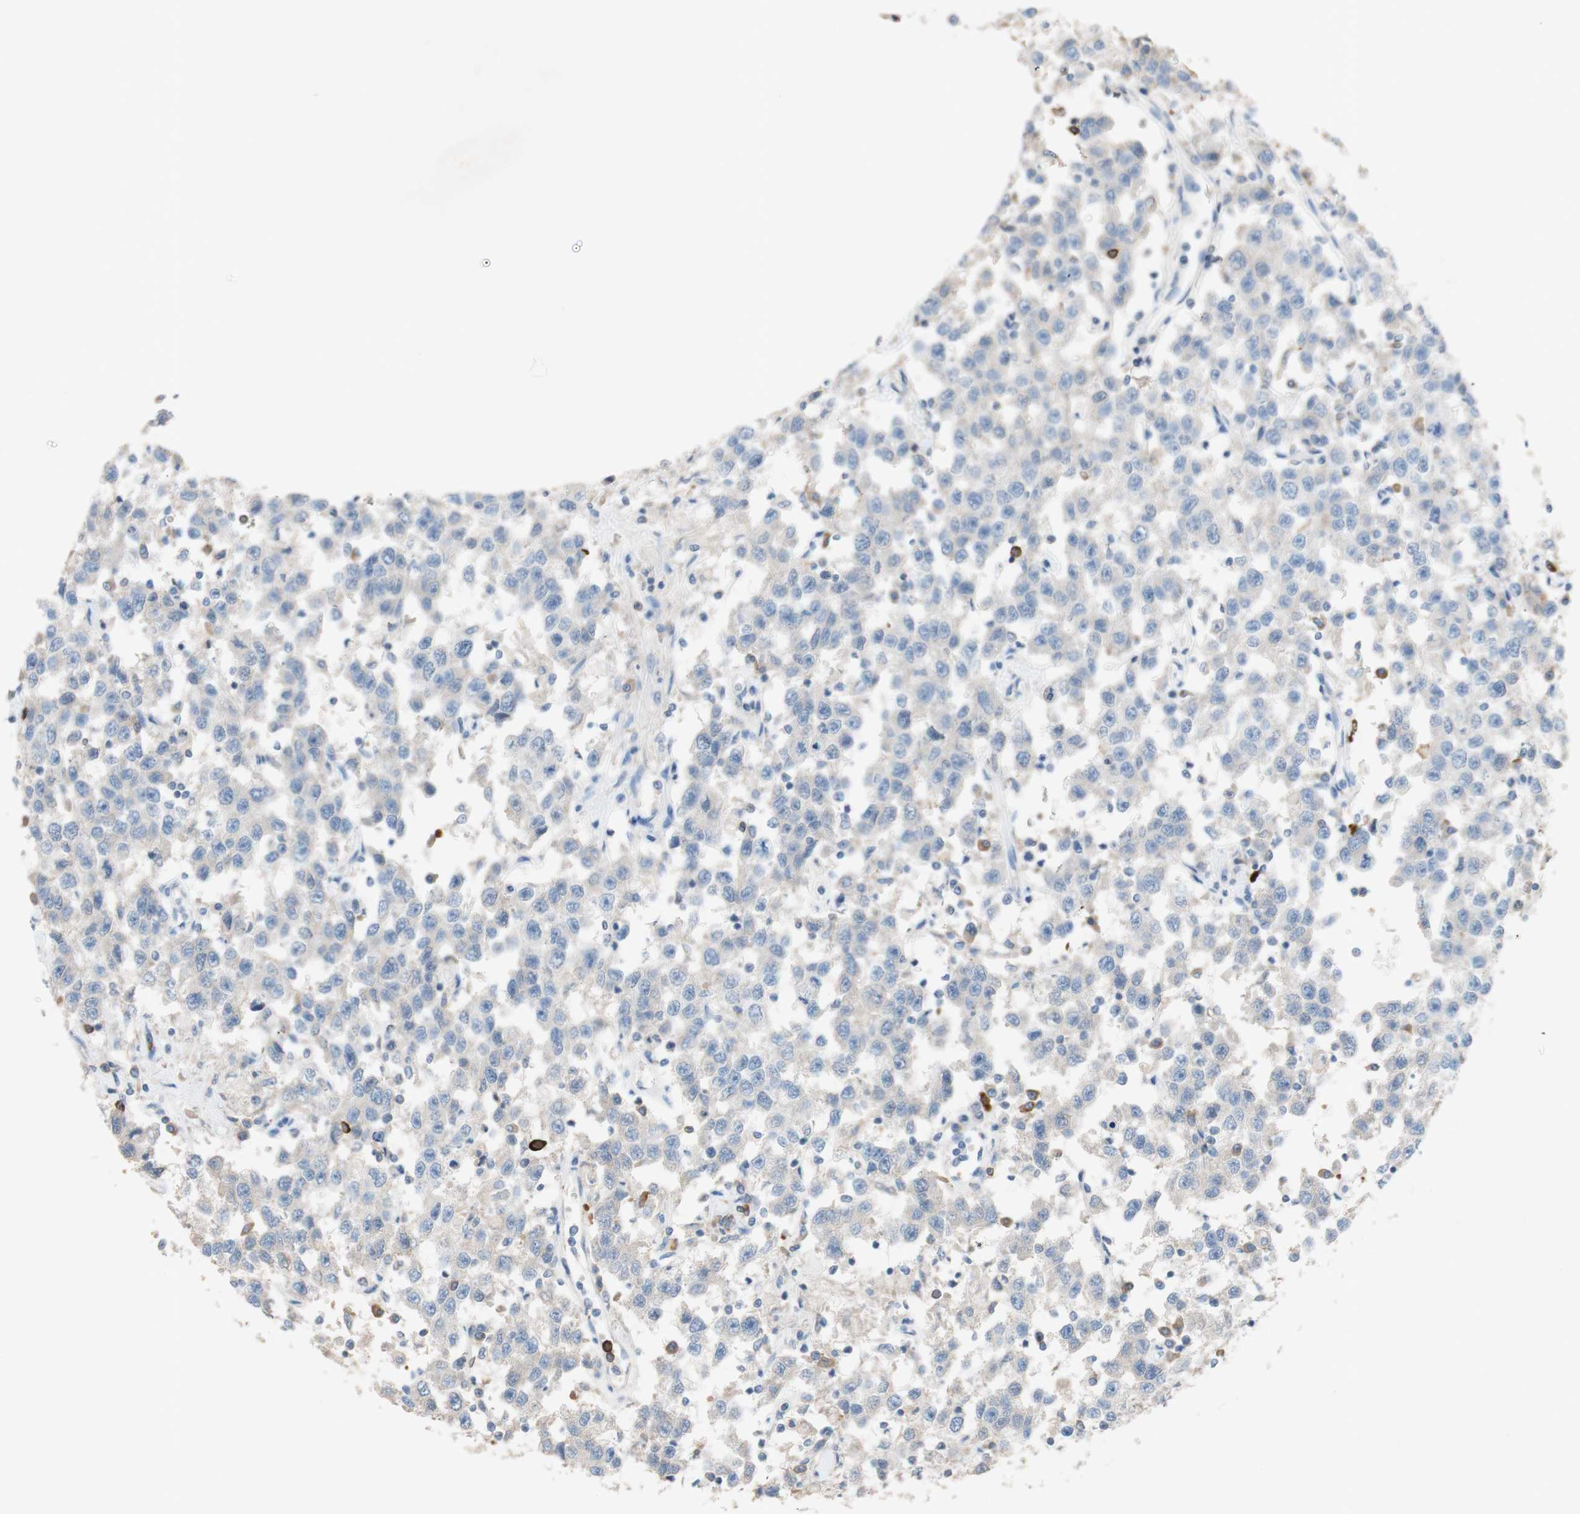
{"staining": {"intensity": "negative", "quantity": "none", "location": "none"}, "tissue": "testis cancer", "cell_type": "Tumor cells", "image_type": "cancer", "snomed": [{"axis": "morphology", "description": "Seminoma, NOS"}, {"axis": "topography", "description": "Testis"}], "caption": "A photomicrograph of testis cancer stained for a protein shows no brown staining in tumor cells.", "gene": "PACSIN1", "patient": {"sex": "male", "age": 41}}